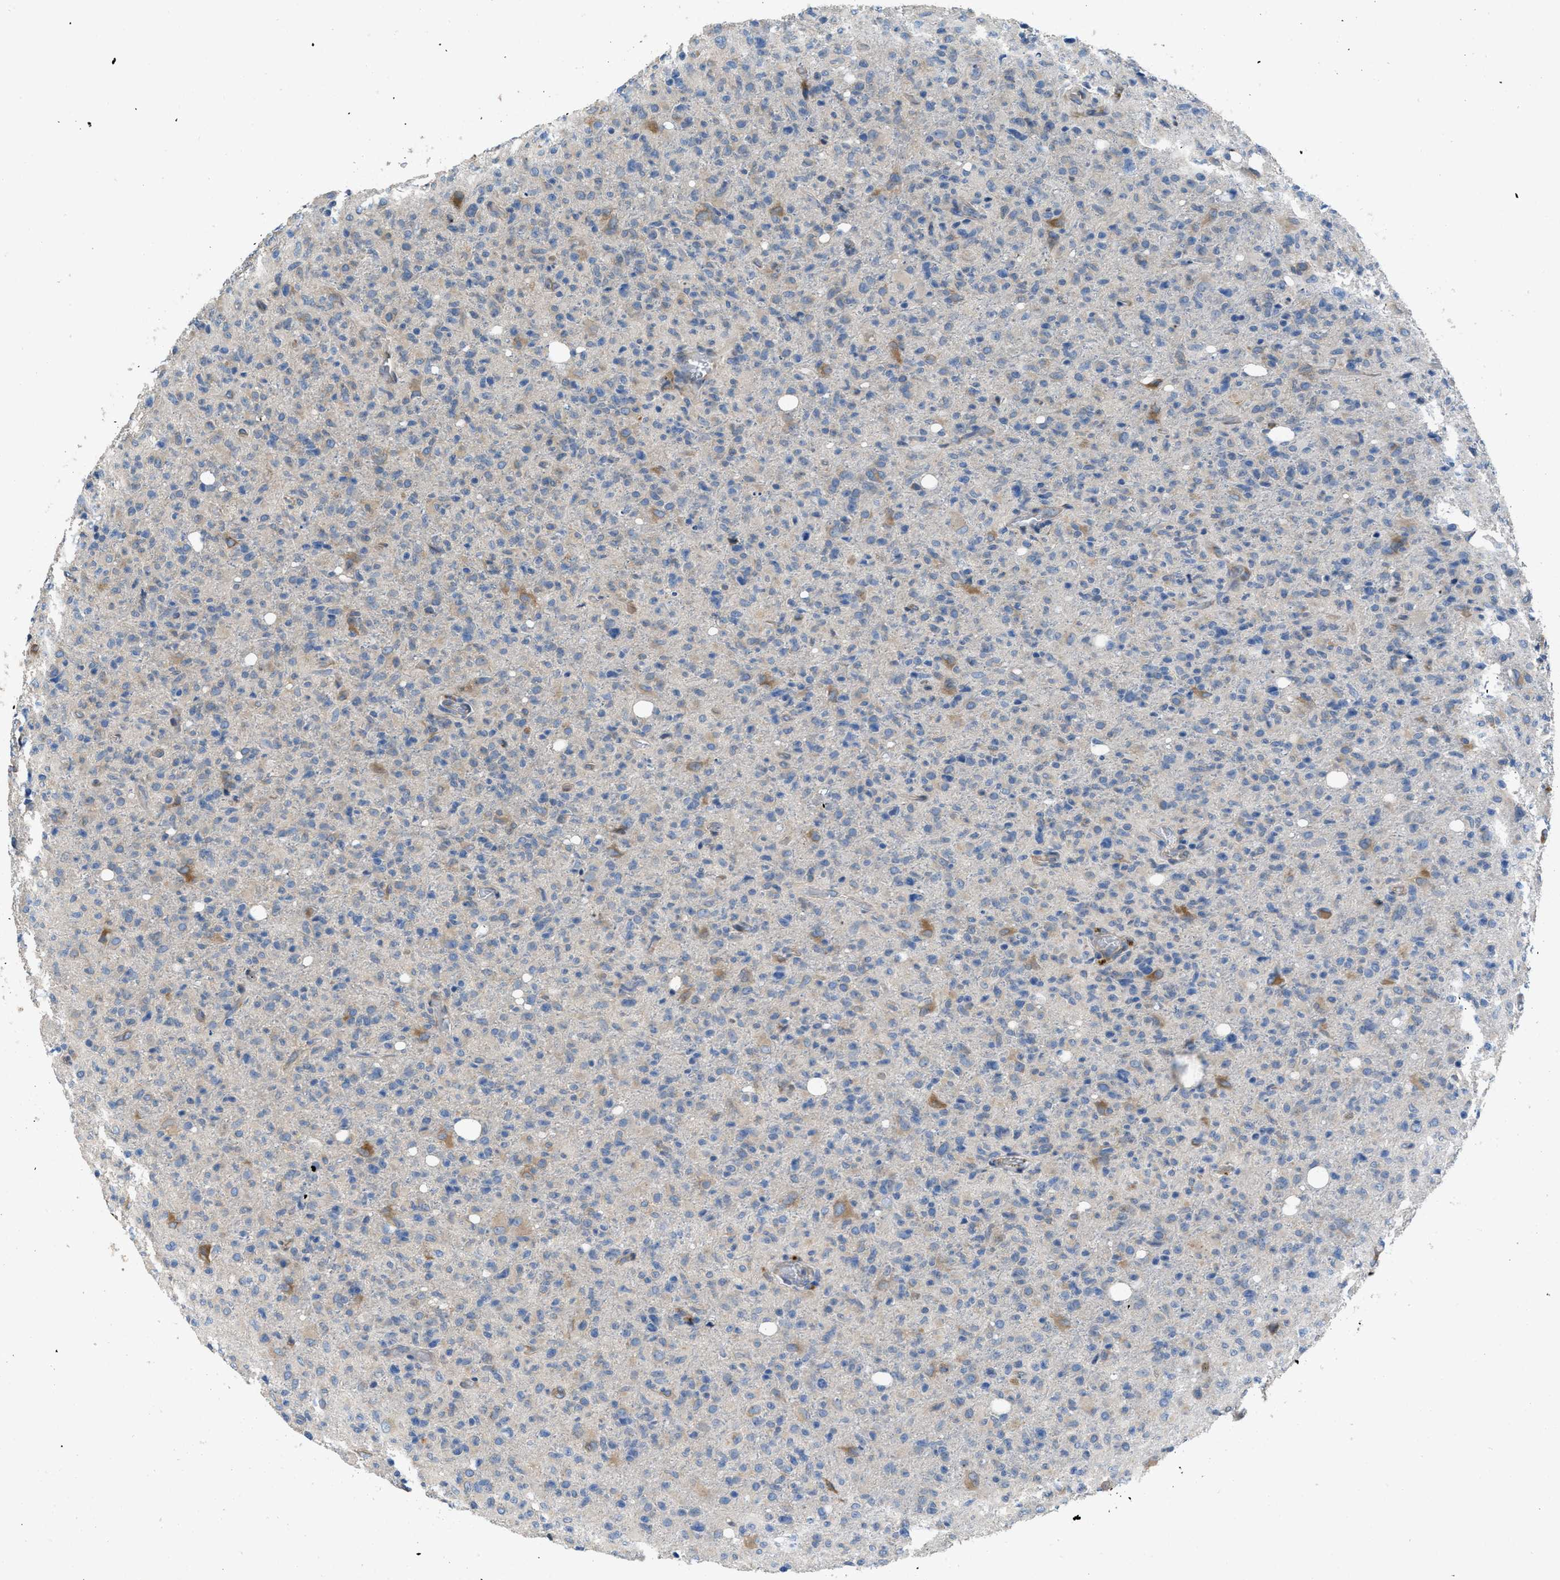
{"staining": {"intensity": "weak", "quantity": "<25%", "location": "cytoplasmic/membranous"}, "tissue": "glioma", "cell_type": "Tumor cells", "image_type": "cancer", "snomed": [{"axis": "morphology", "description": "Glioma, malignant, High grade"}, {"axis": "topography", "description": "Brain"}], "caption": "There is no significant staining in tumor cells of glioma.", "gene": "GGCX", "patient": {"sex": "female", "age": 57}}